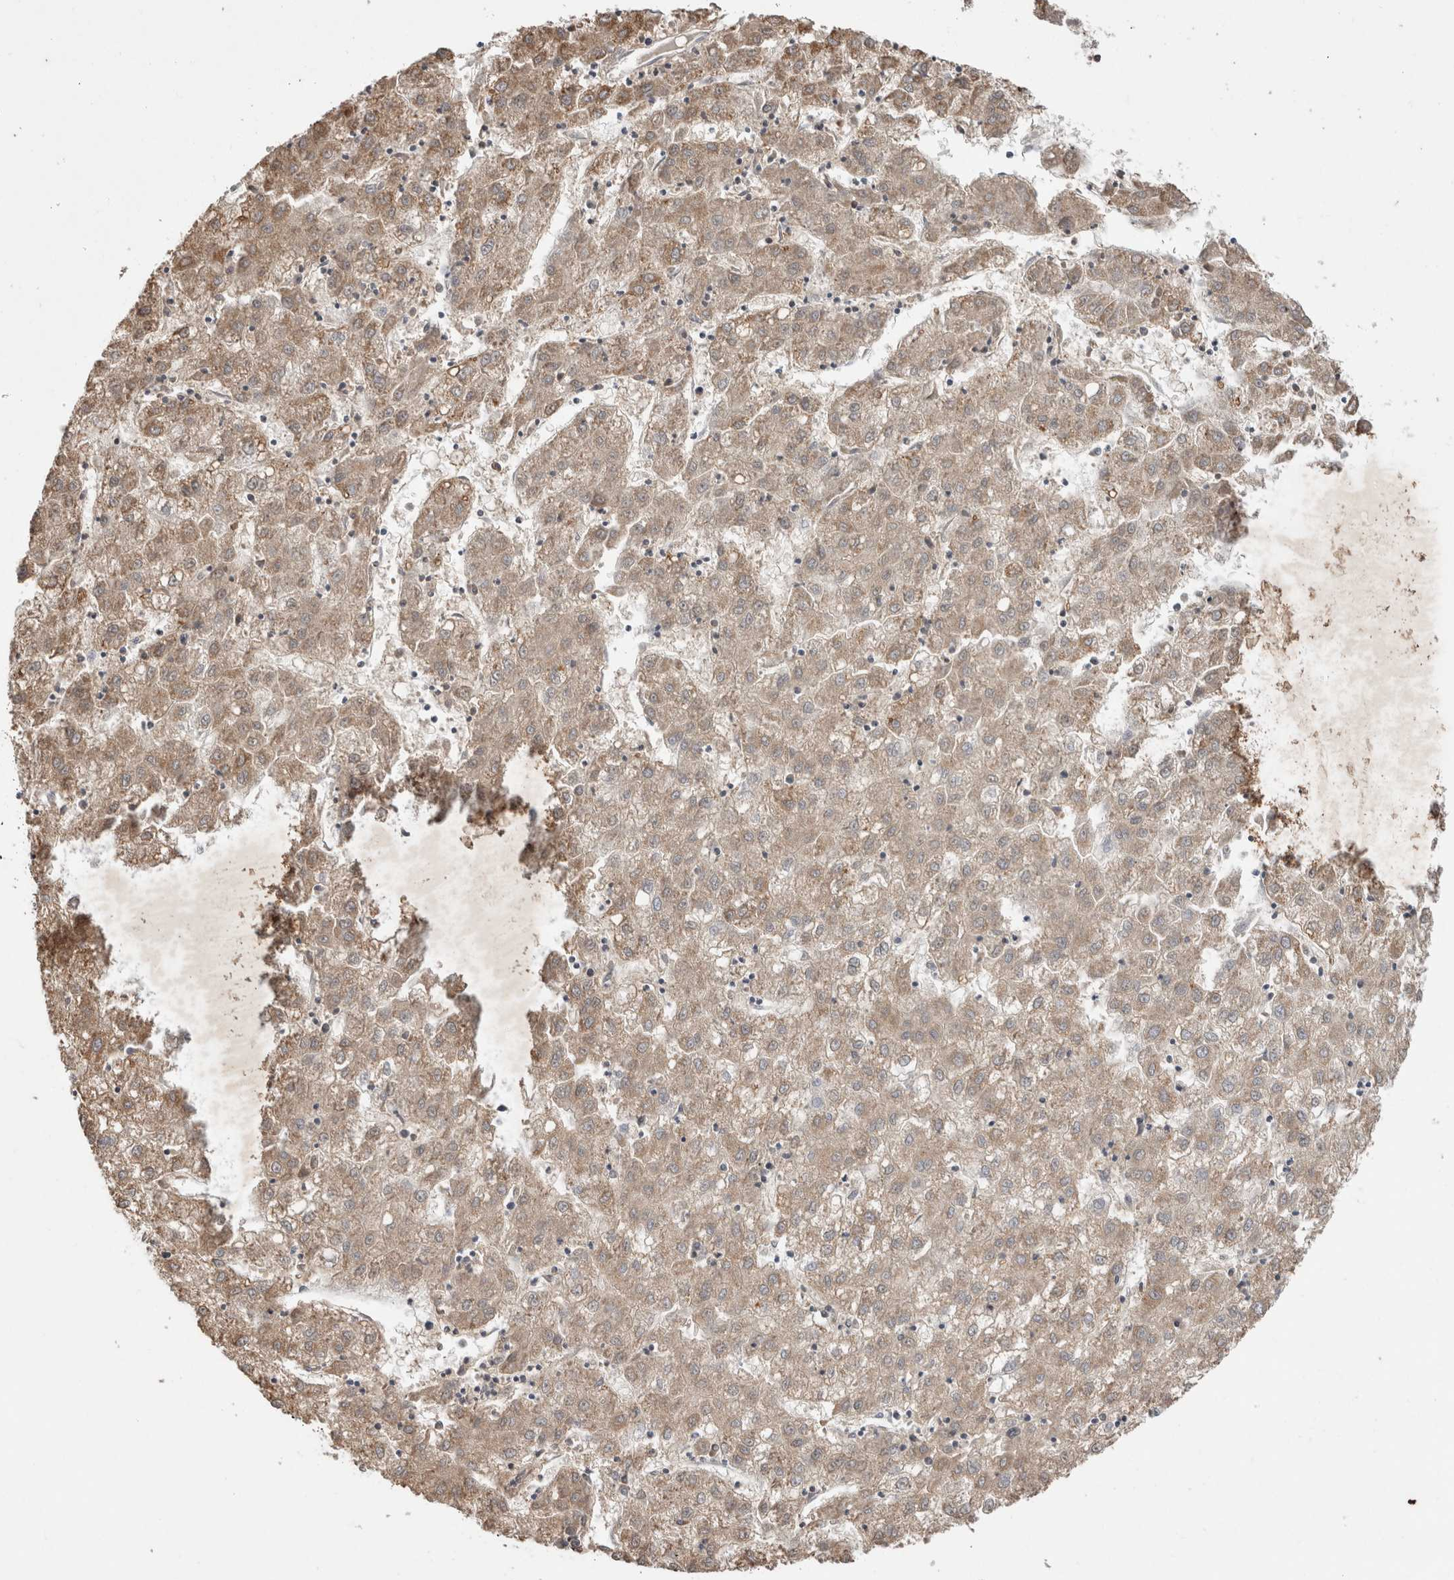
{"staining": {"intensity": "moderate", "quantity": ">75%", "location": "cytoplasmic/membranous"}, "tissue": "liver cancer", "cell_type": "Tumor cells", "image_type": "cancer", "snomed": [{"axis": "morphology", "description": "Carcinoma, Hepatocellular, NOS"}, {"axis": "topography", "description": "Liver"}], "caption": "Protein analysis of hepatocellular carcinoma (liver) tissue demonstrates moderate cytoplasmic/membranous staining in approximately >75% of tumor cells.", "gene": "TRIM5", "patient": {"sex": "male", "age": 72}}